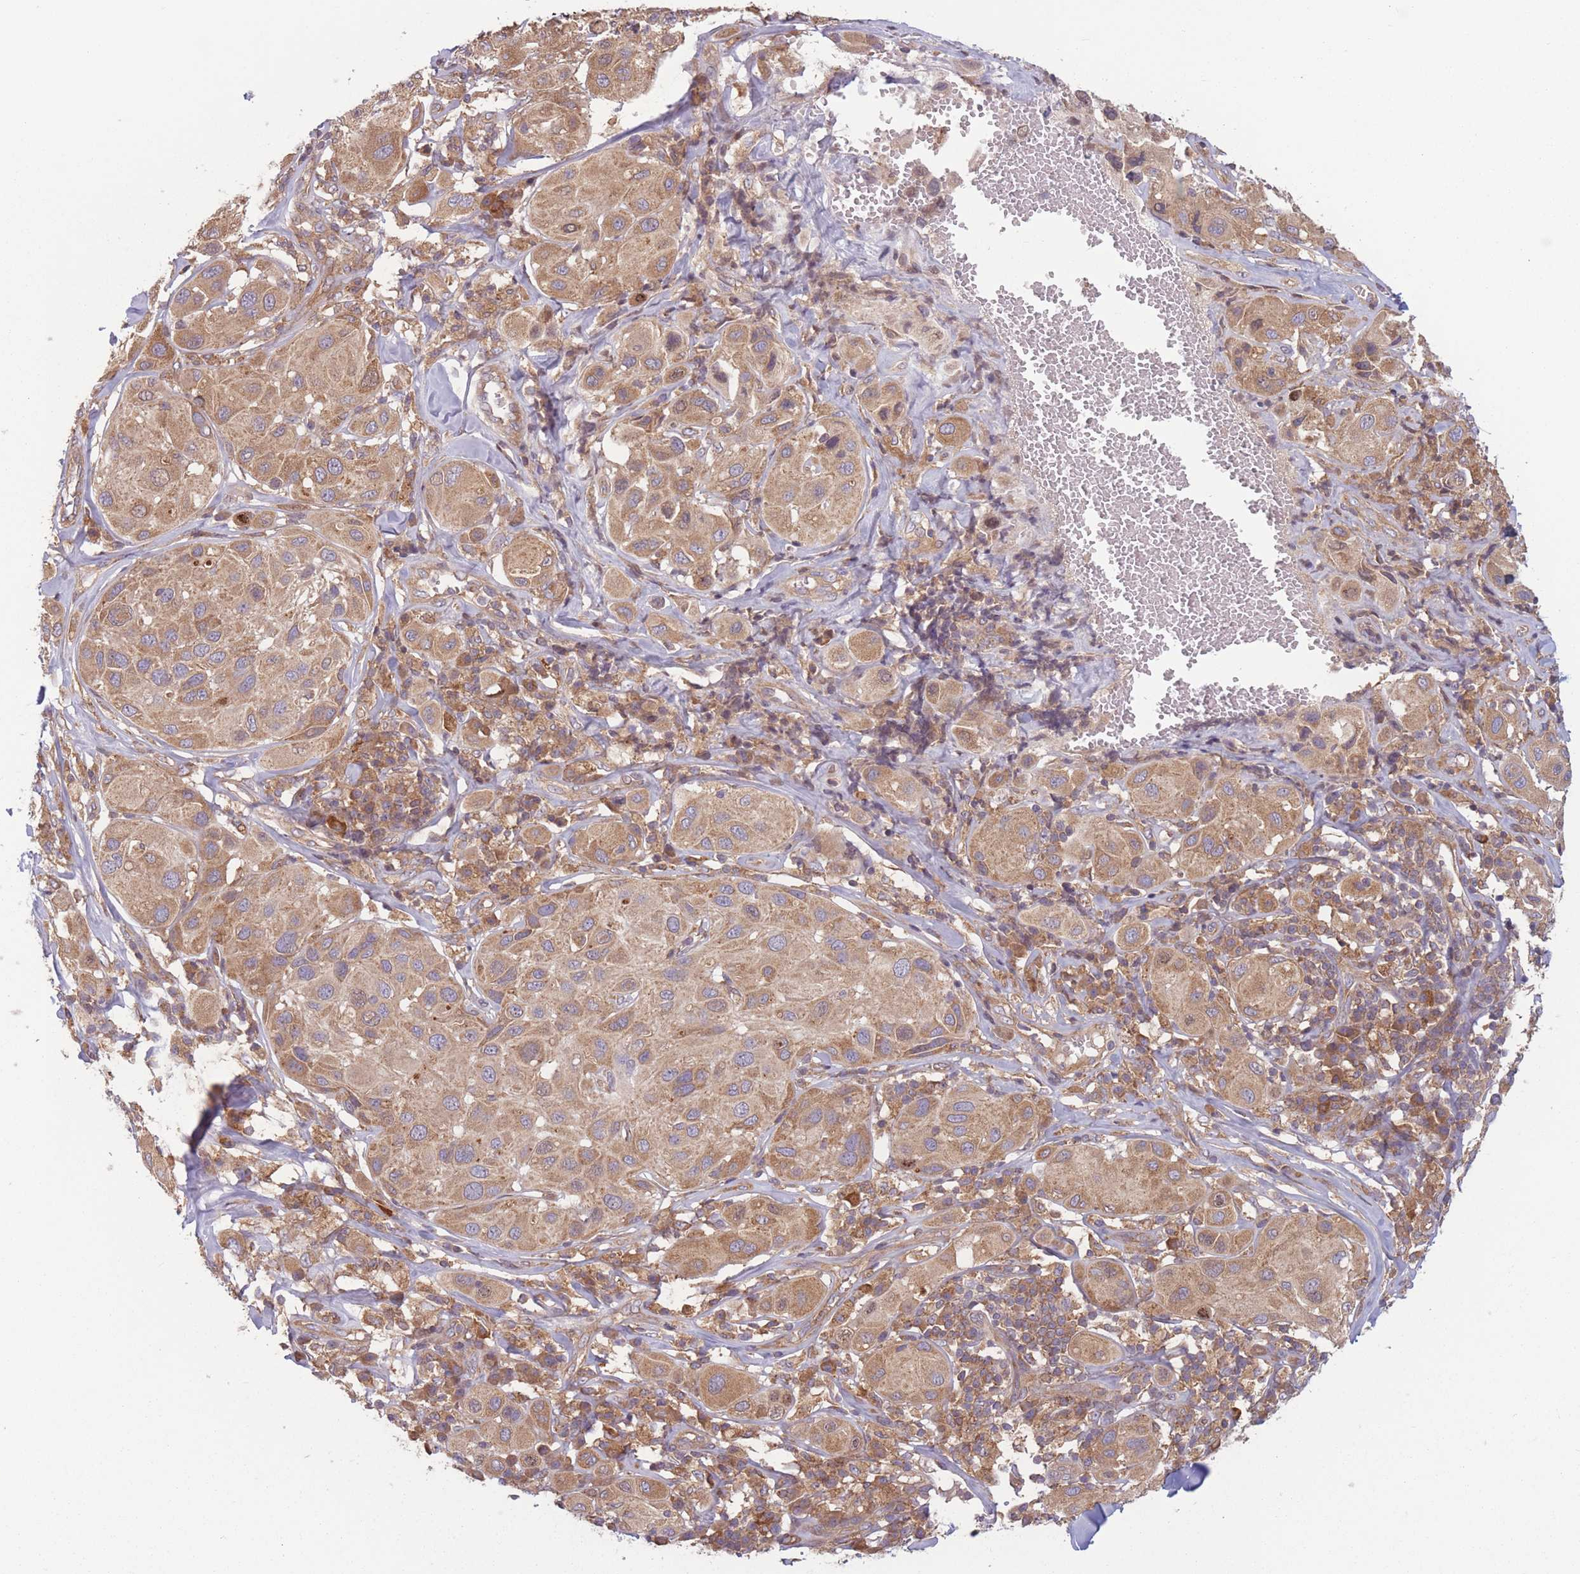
{"staining": {"intensity": "moderate", "quantity": ">75%", "location": "cytoplasmic/membranous"}, "tissue": "melanoma", "cell_type": "Tumor cells", "image_type": "cancer", "snomed": [{"axis": "morphology", "description": "Malignant melanoma, Metastatic site"}, {"axis": "topography", "description": "Skin"}], "caption": "This micrograph reveals immunohistochemistry (IHC) staining of malignant melanoma (metastatic site), with medium moderate cytoplasmic/membranous staining in about >75% of tumor cells.", "gene": "WASHC2A", "patient": {"sex": "male", "age": 41}}